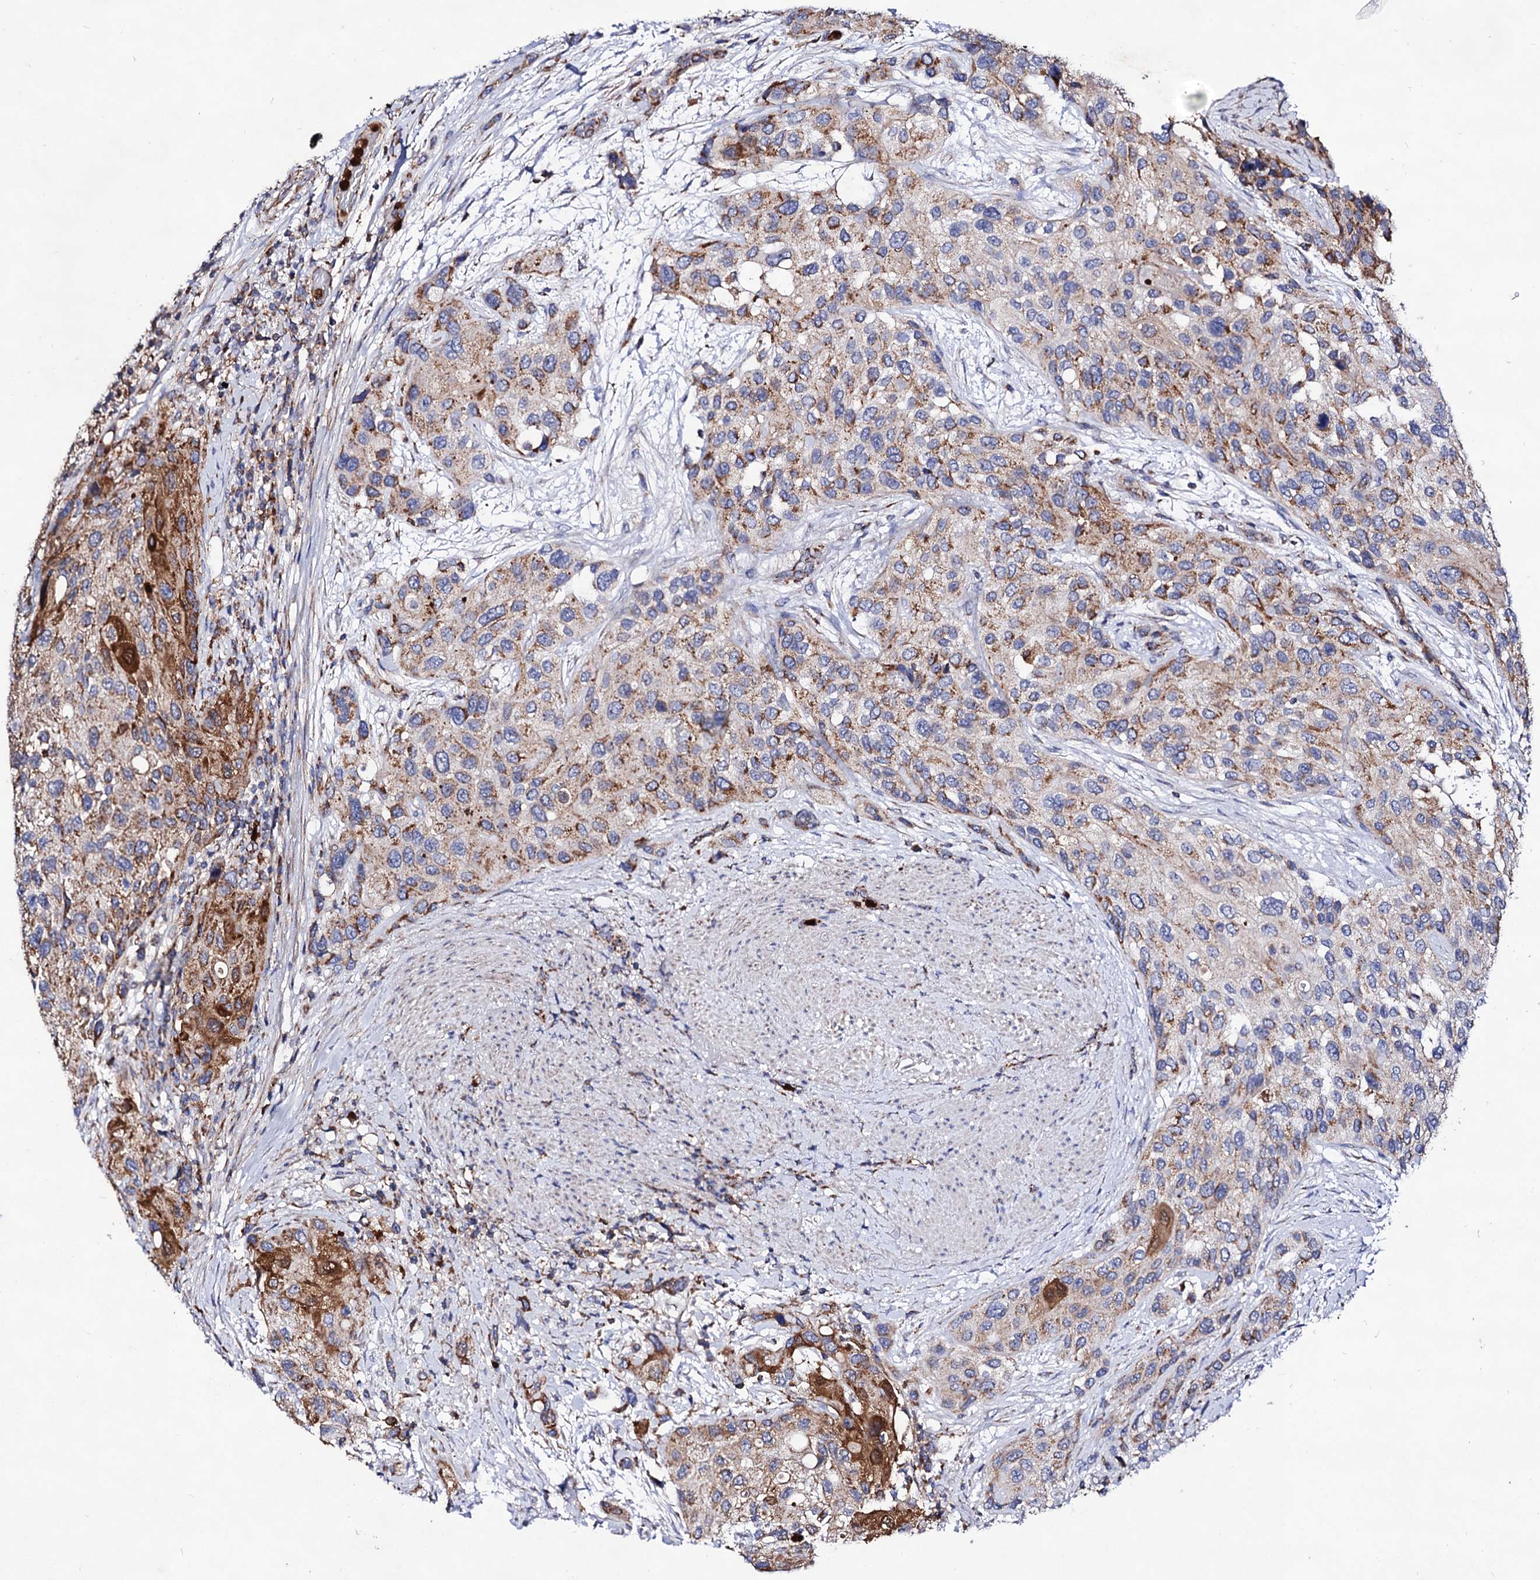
{"staining": {"intensity": "moderate", "quantity": "25%-75%", "location": "cytoplasmic/membranous"}, "tissue": "urothelial cancer", "cell_type": "Tumor cells", "image_type": "cancer", "snomed": [{"axis": "morphology", "description": "Normal tissue, NOS"}, {"axis": "morphology", "description": "Urothelial carcinoma, High grade"}, {"axis": "topography", "description": "Vascular tissue"}, {"axis": "topography", "description": "Urinary bladder"}], "caption": "An immunohistochemistry (IHC) photomicrograph of tumor tissue is shown. Protein staining in brown shows moderate cytoplasmic/membranous positivity in high-grade urothelial carcinoma within tumor cells.", "gene": "ACAD9", "patient": {"sex": "female", "age": 56}}